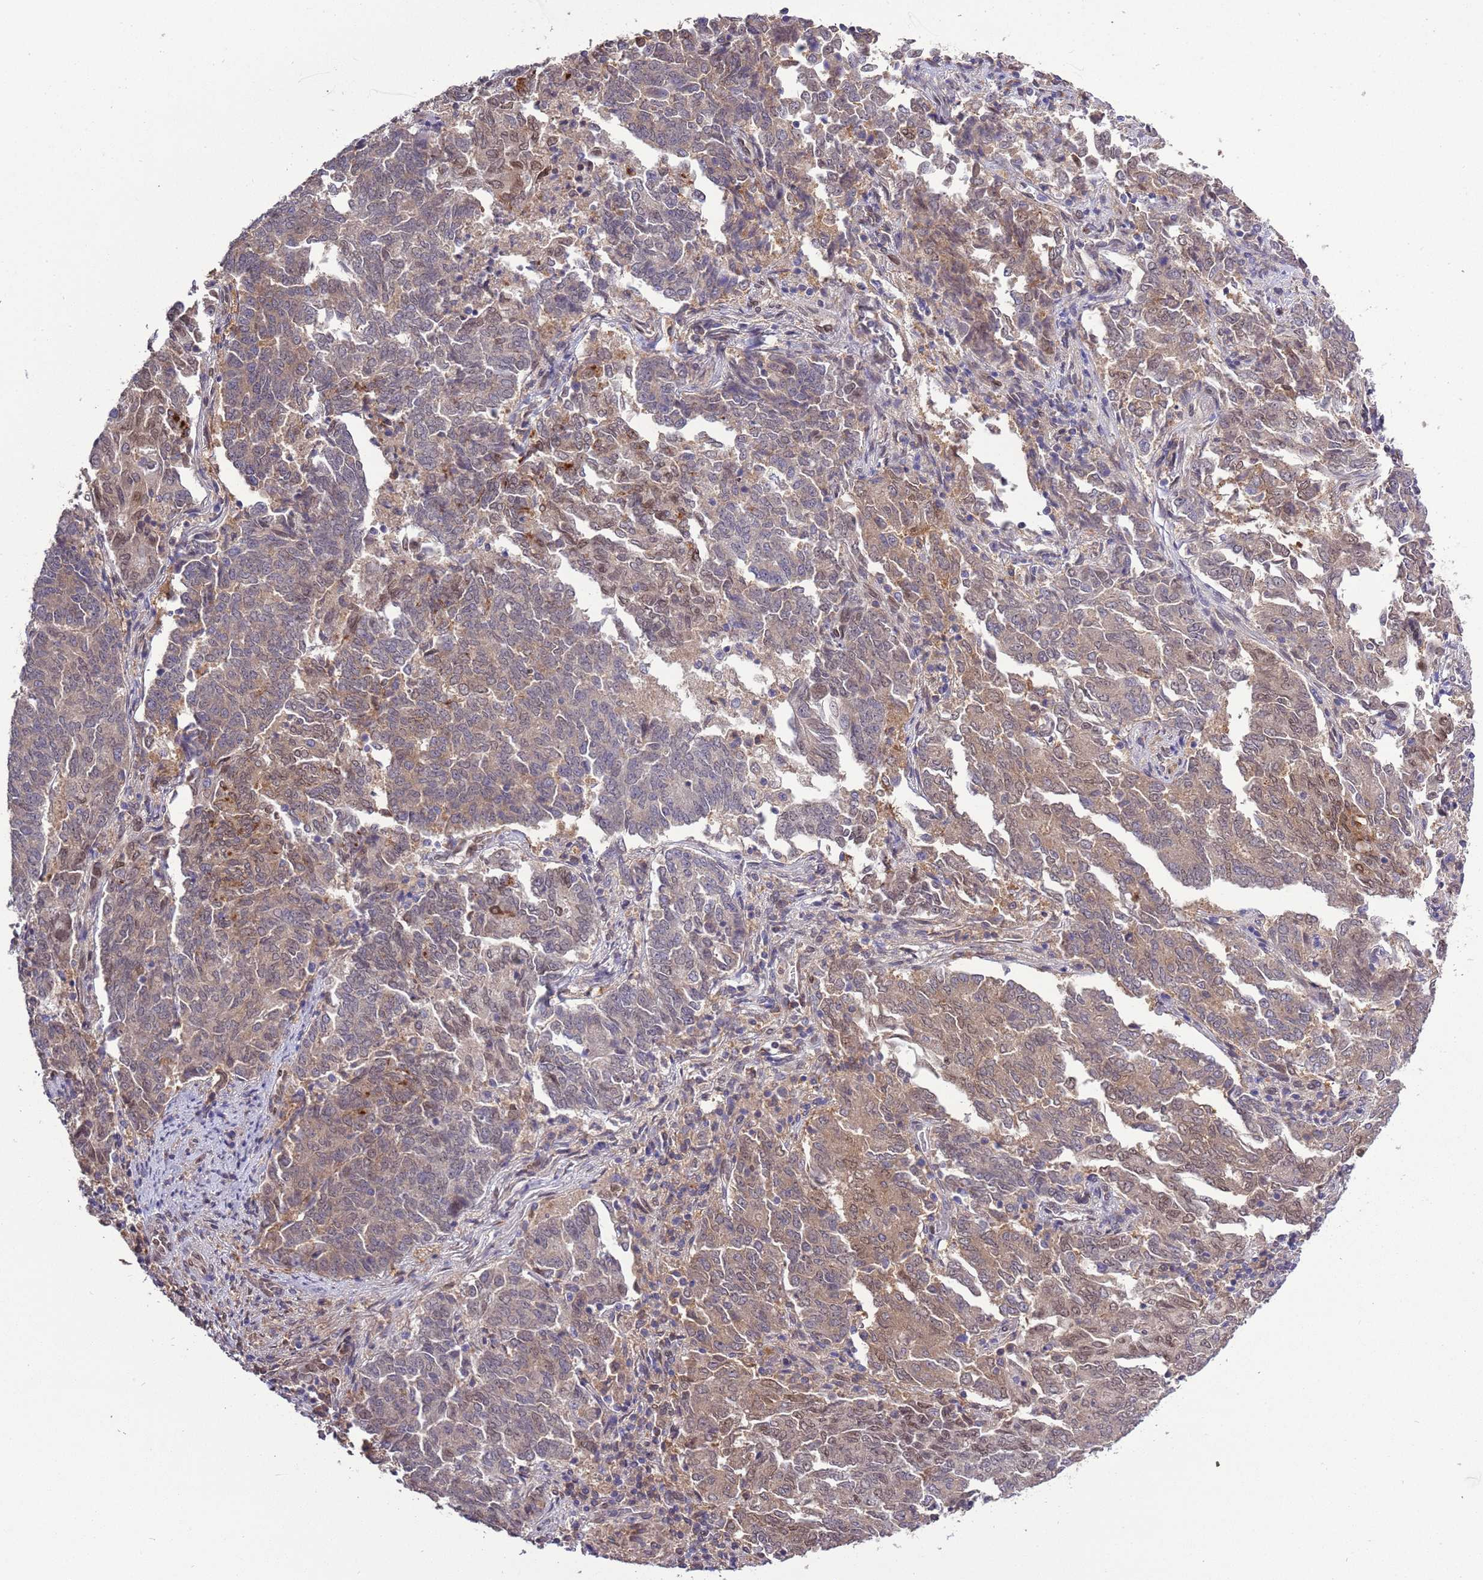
{"staining": {"intensity": "weak", "quantity": "25%-75%", "location": "cytoplasmic/membranous,nuclear"}, "tissue": "endometrial cancer", "cell_type": "Tumor cells", "image_type": "cancer", "snomed": [{"axis": "morphology", "description": "Adenocarcinoma, NOS"}, {"axis": "topography", "description": "Endometrium"}], "caption": "A high-resolution image shows immunohistochemistry staining of endometrial cancer, which exhibits weak cytoplasmic/membranous and nuclear positivity in approximately 25%-75% of tumor cells.", "gene": "ZNF665", "patient": {"sex": "female", "age": 80}}